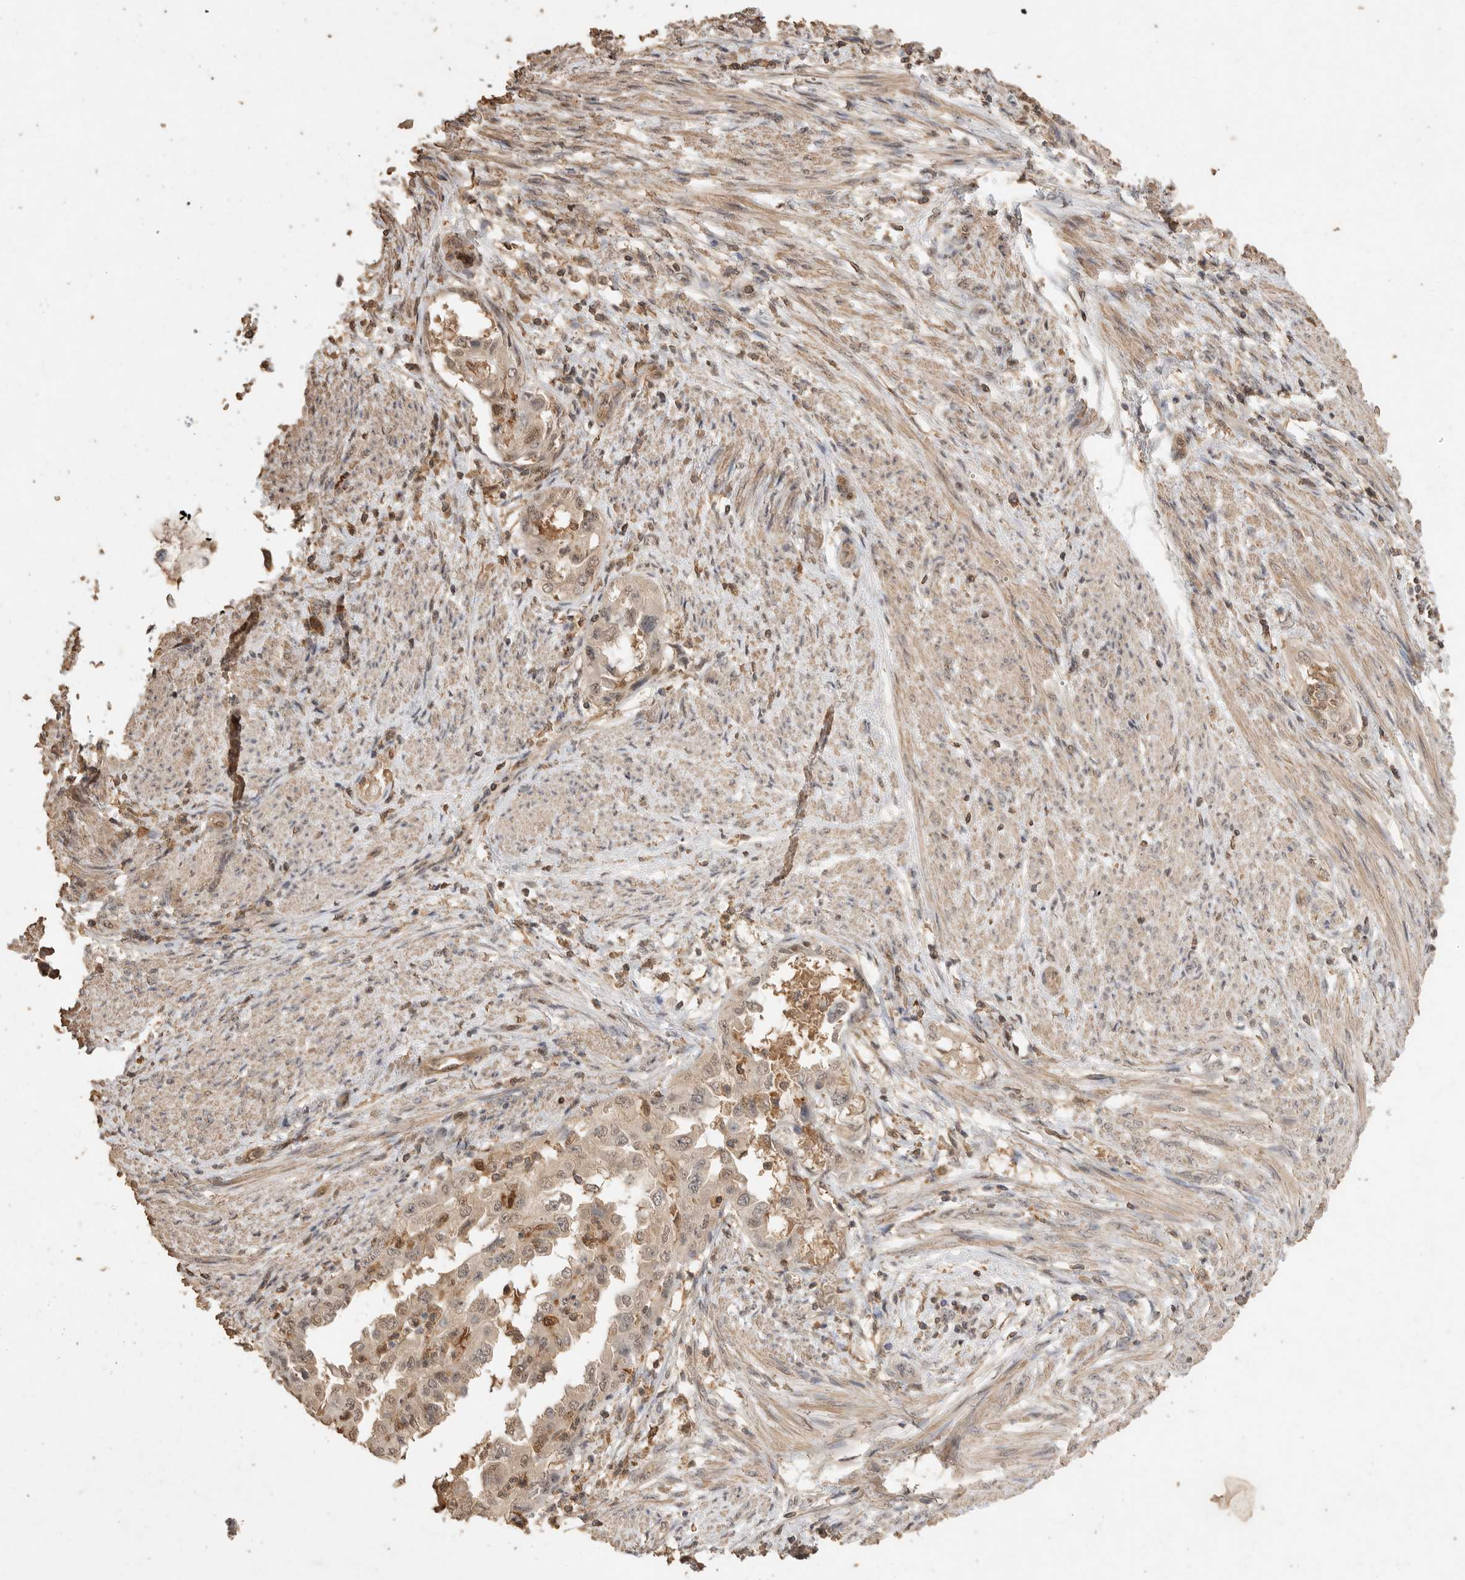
{"staining": {"intensity": "moderate", "quantity": ">75%", "location": "nuclear"}, "tissue": "endometrial cancer", "cell_type": "Tumor cells", "image_type": "cancer", "snomed": [{"axis": "morphology", "description": "Adenocarcinoma, NOS"}, {"axis": "topography", "description": "Endometrium"}], "caption": "The micrograph displays immunohistochemical staining of endometrial cancer. There is moderate nuclear positivity is appreciated in about >75% of tumor cells.", "gene": "MAP2K1", "patient": {"sex": "female", "age": 85}}